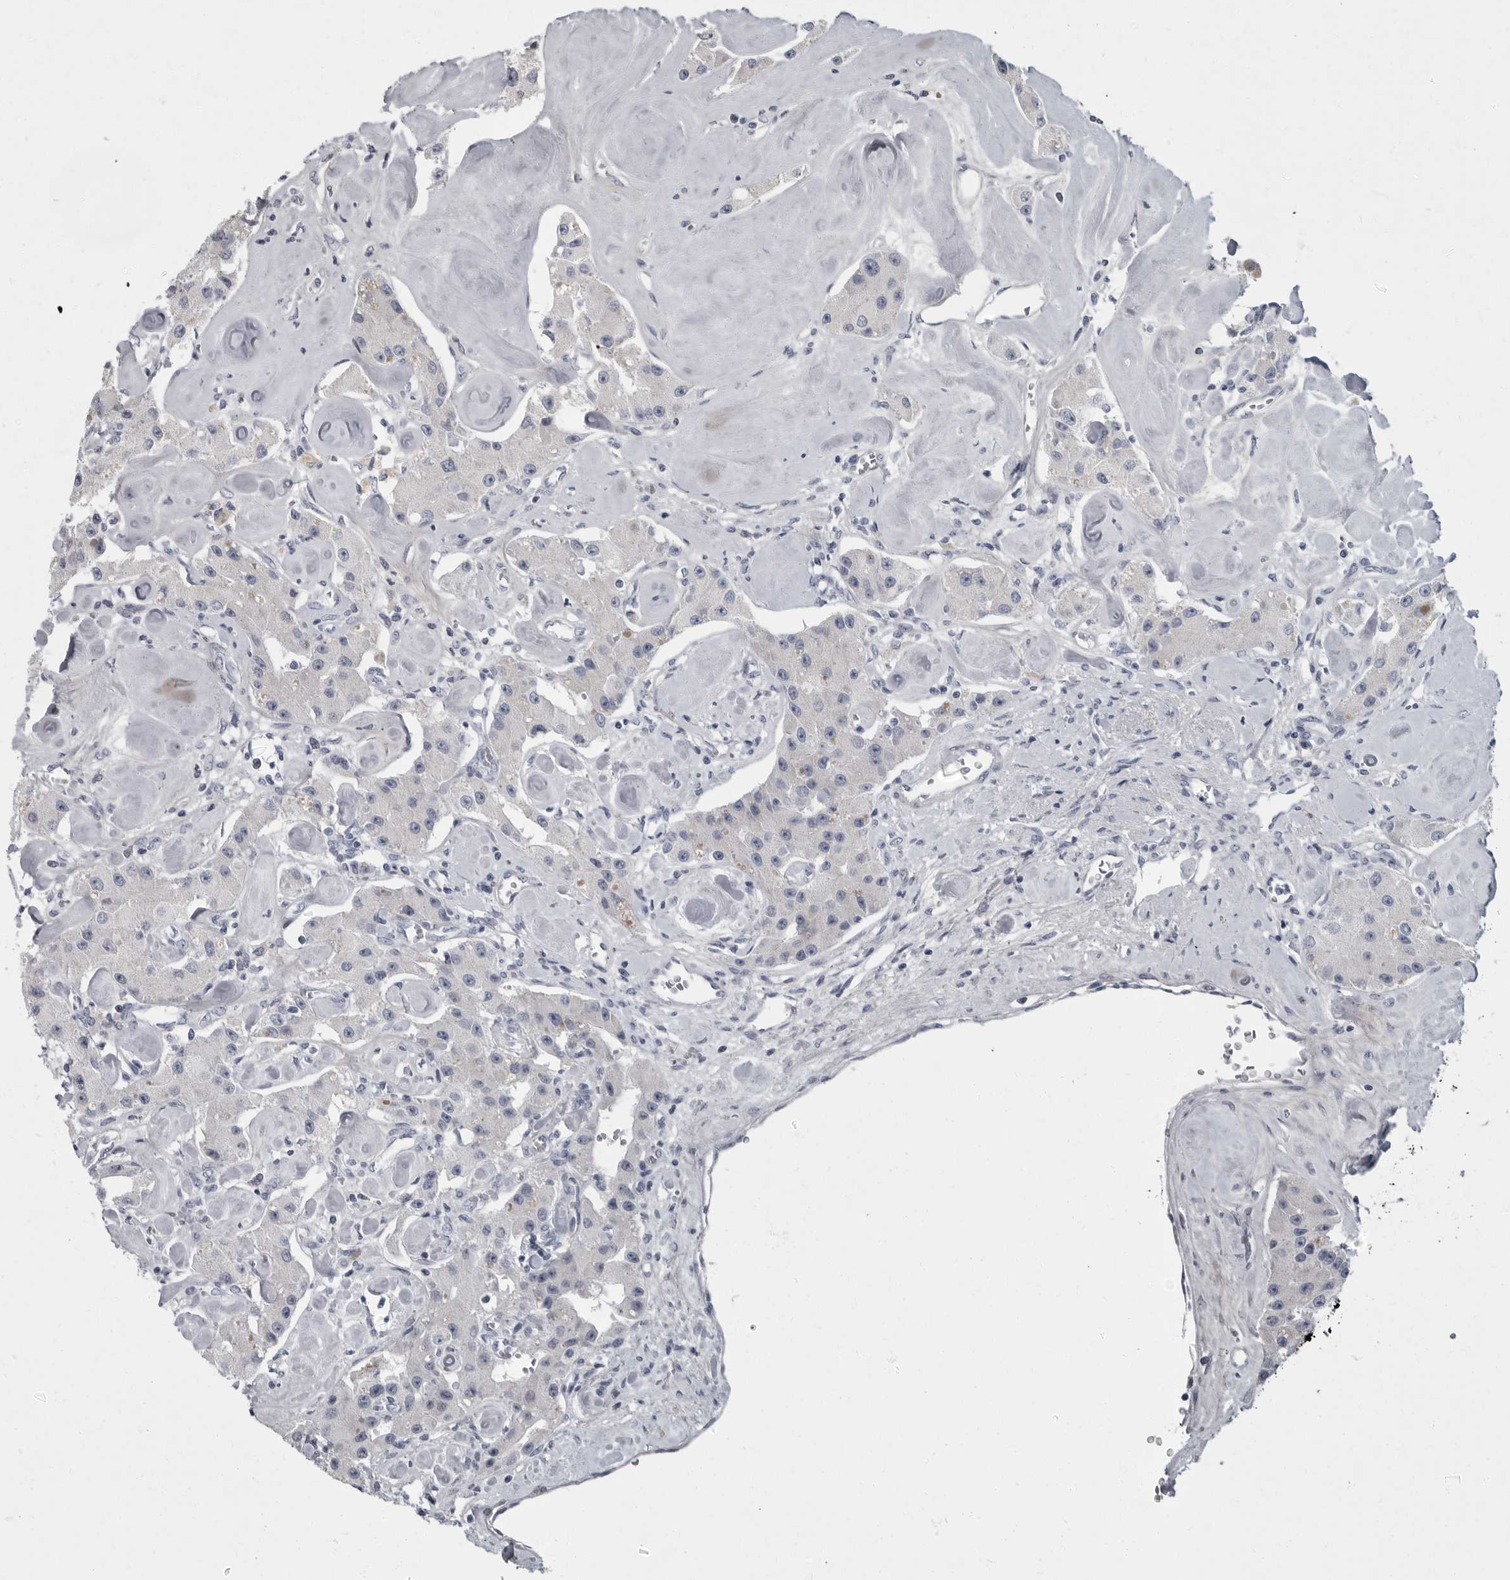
{"staining": {"intensity": "negative", "quantity": "none", "location": "none"}, "tissue": "carcinoid", "cell_type": "Tumor cells", "image_type": "cancer", "snomed": [{"axis": "morphology", "description": "Carcinoid, malignant, NOS"}, {"axis": "topography", "description": "Pancreas"}], "caption": "Tumor cells are negative for protein expression in human carcinoid. Brightfield microscopy of immunohistochemistry stained with DAB (brown) and hematoxylin (blue), captured at high magnification.", "gene": "SLC25A39", "patient": {"sex": "male", "age": 41}}